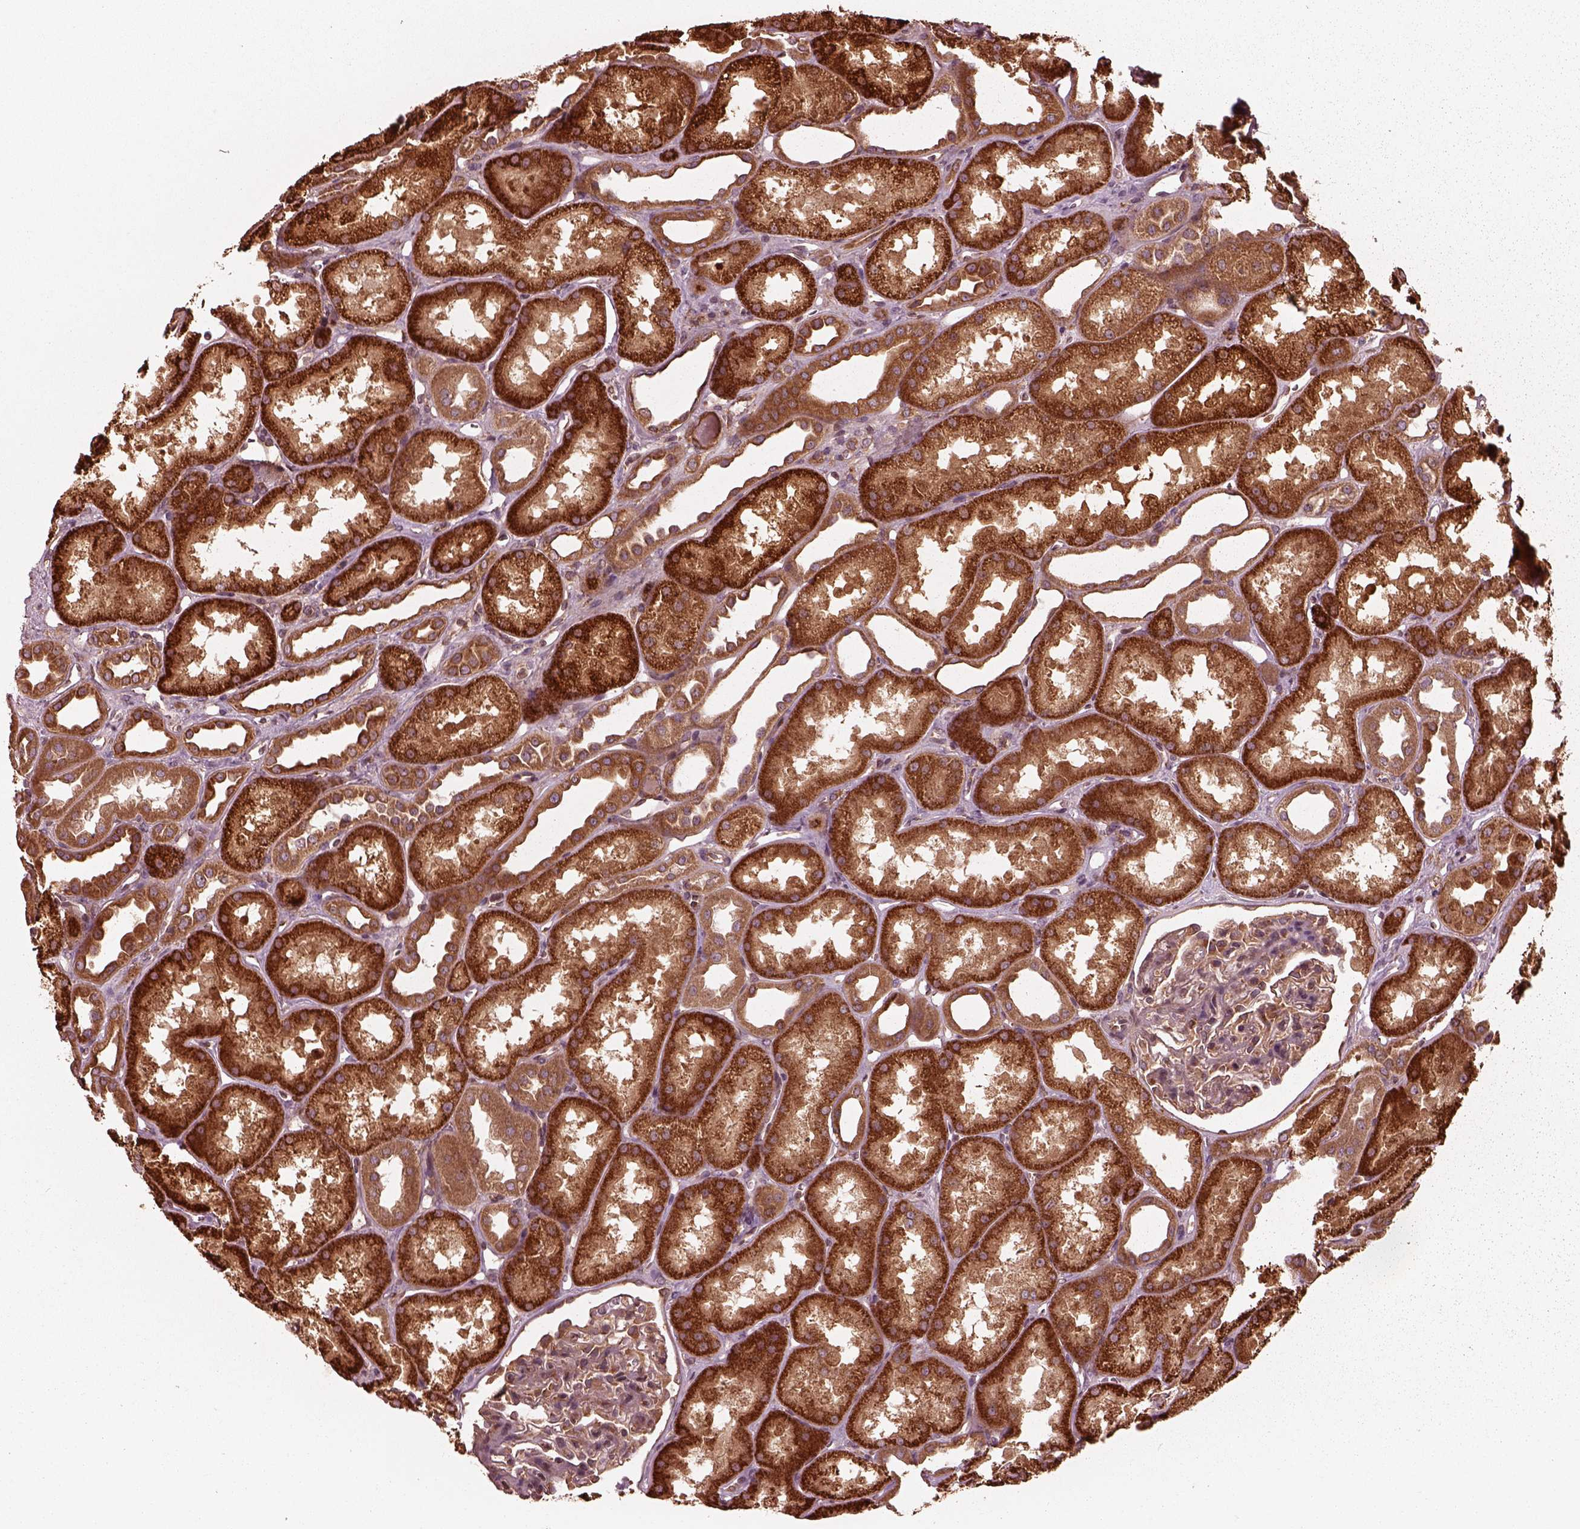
{"staining": {"intensity": "moderate", "quantity": "25%-75%", "location": "cytoplasmic/membranous"}, "tissue": "kidney", "cell_type": "Cells in glomeruli", "image_type": "normal", "snomed": [{"axis": "morphology", "description": "Normal tissue, NOS"}, {"axis": "topography", "description": "Kidney"}], "caption": "The immunohistochemical stain highlights moderate cytoplasmic/membranous staining in cells in glomeruli of normal kidney. Nuclei are stained in blue.", "gene": "PIK3R2", "patient": {"sex": "male", "age": 61}}